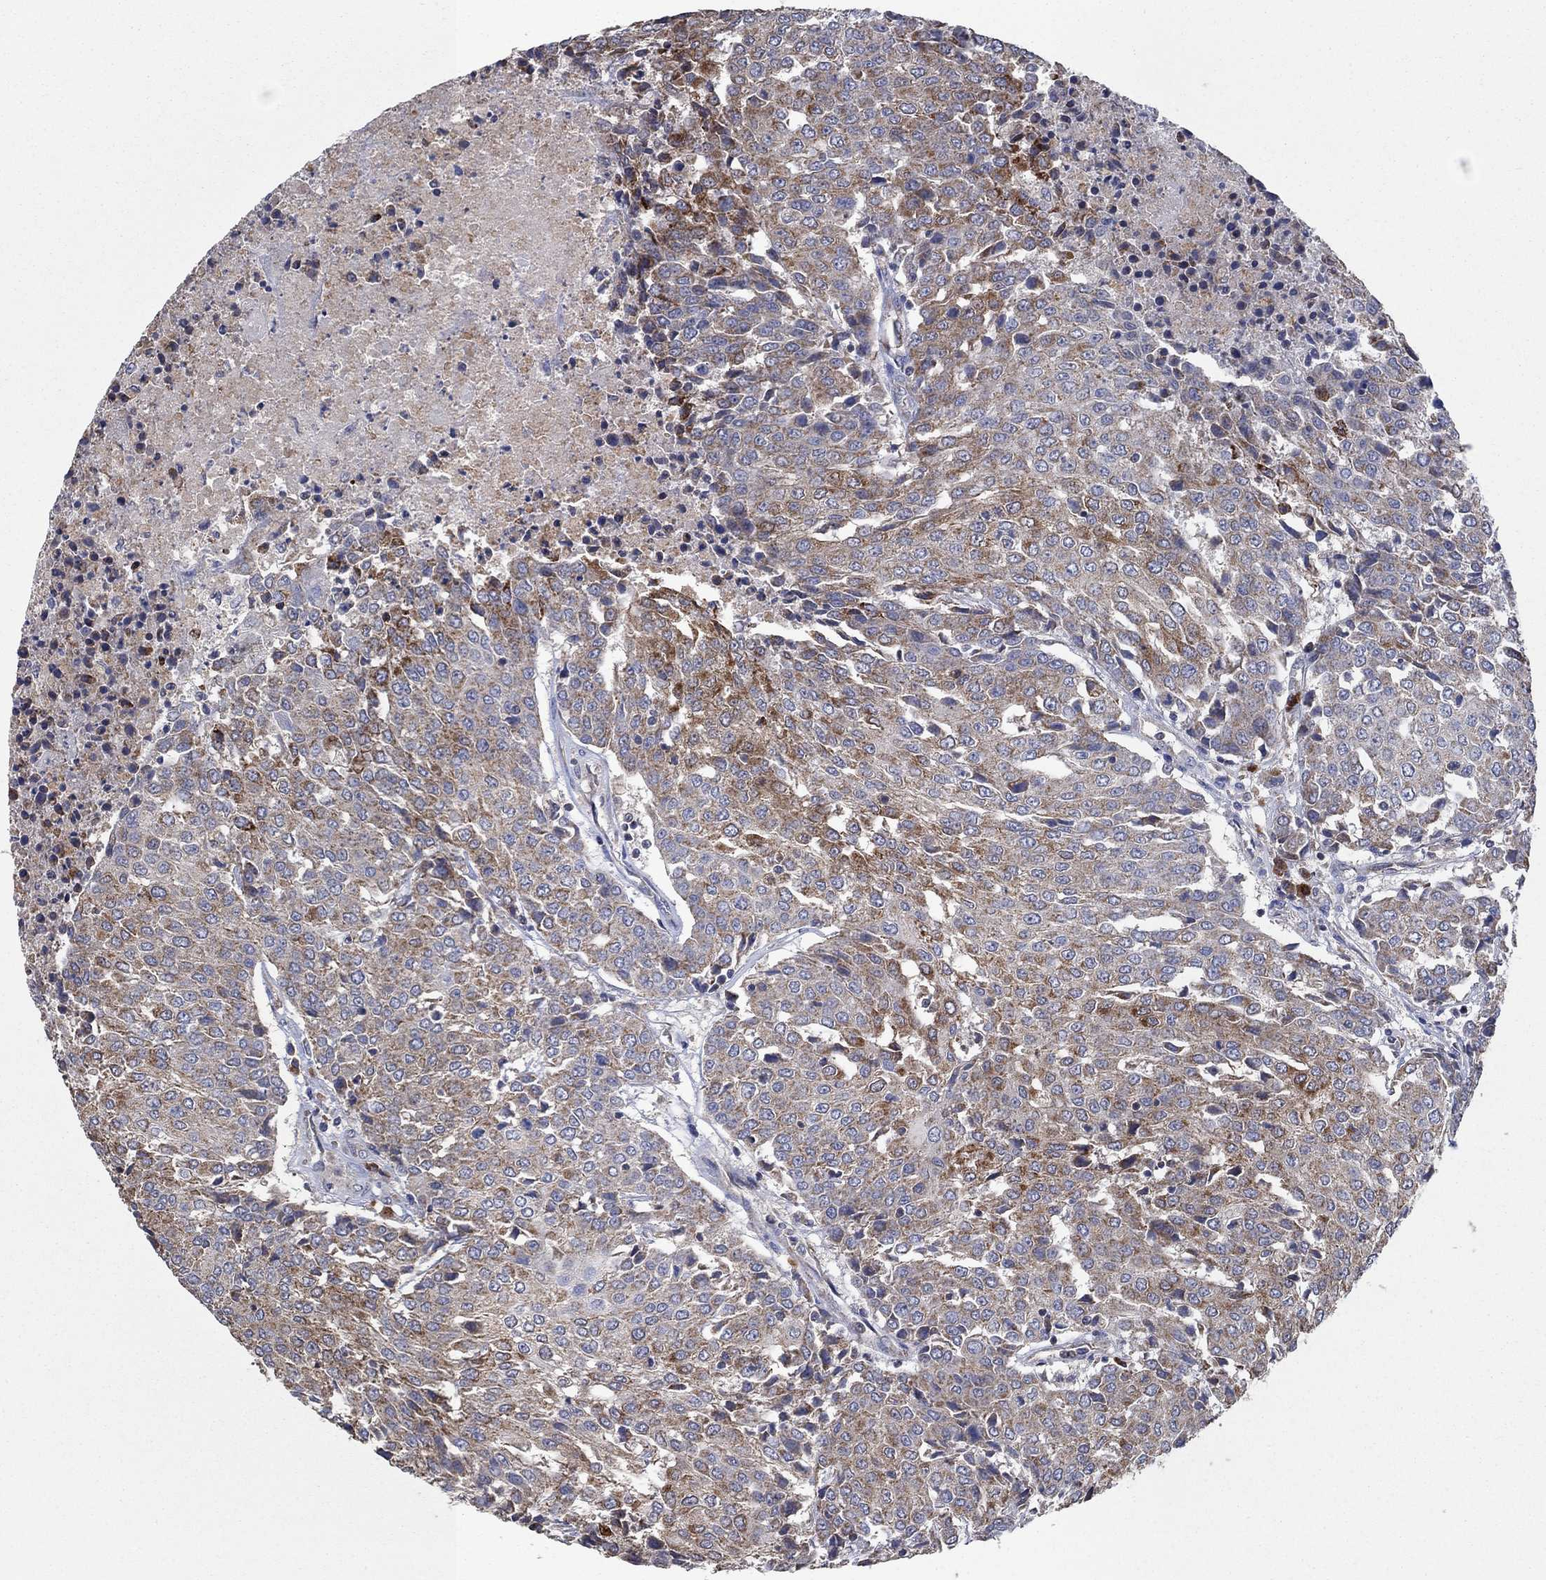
{"staining": {"intensity": "moderate", "quantity": "25%-75%", "location": "cytoplasmic/membranous"}, "tissue": "urothelial cancer", "cell_type": "Tumor cells", "image_type": "cancer", "snomed": [{"axis": "morphology", "description": "Urothelial carcinoma, High grade"}, {"axis": "topography", "description": "Urinary bladder"}], "caption": "Protein expression by immunohistochemistry demonstrates moderate cytoplasmic/membranous staining in approximately 25%-75% of tumor cells in urothelial cancer.", "gene": "HID1", "patient": {"sex": "female", "age": 85}}